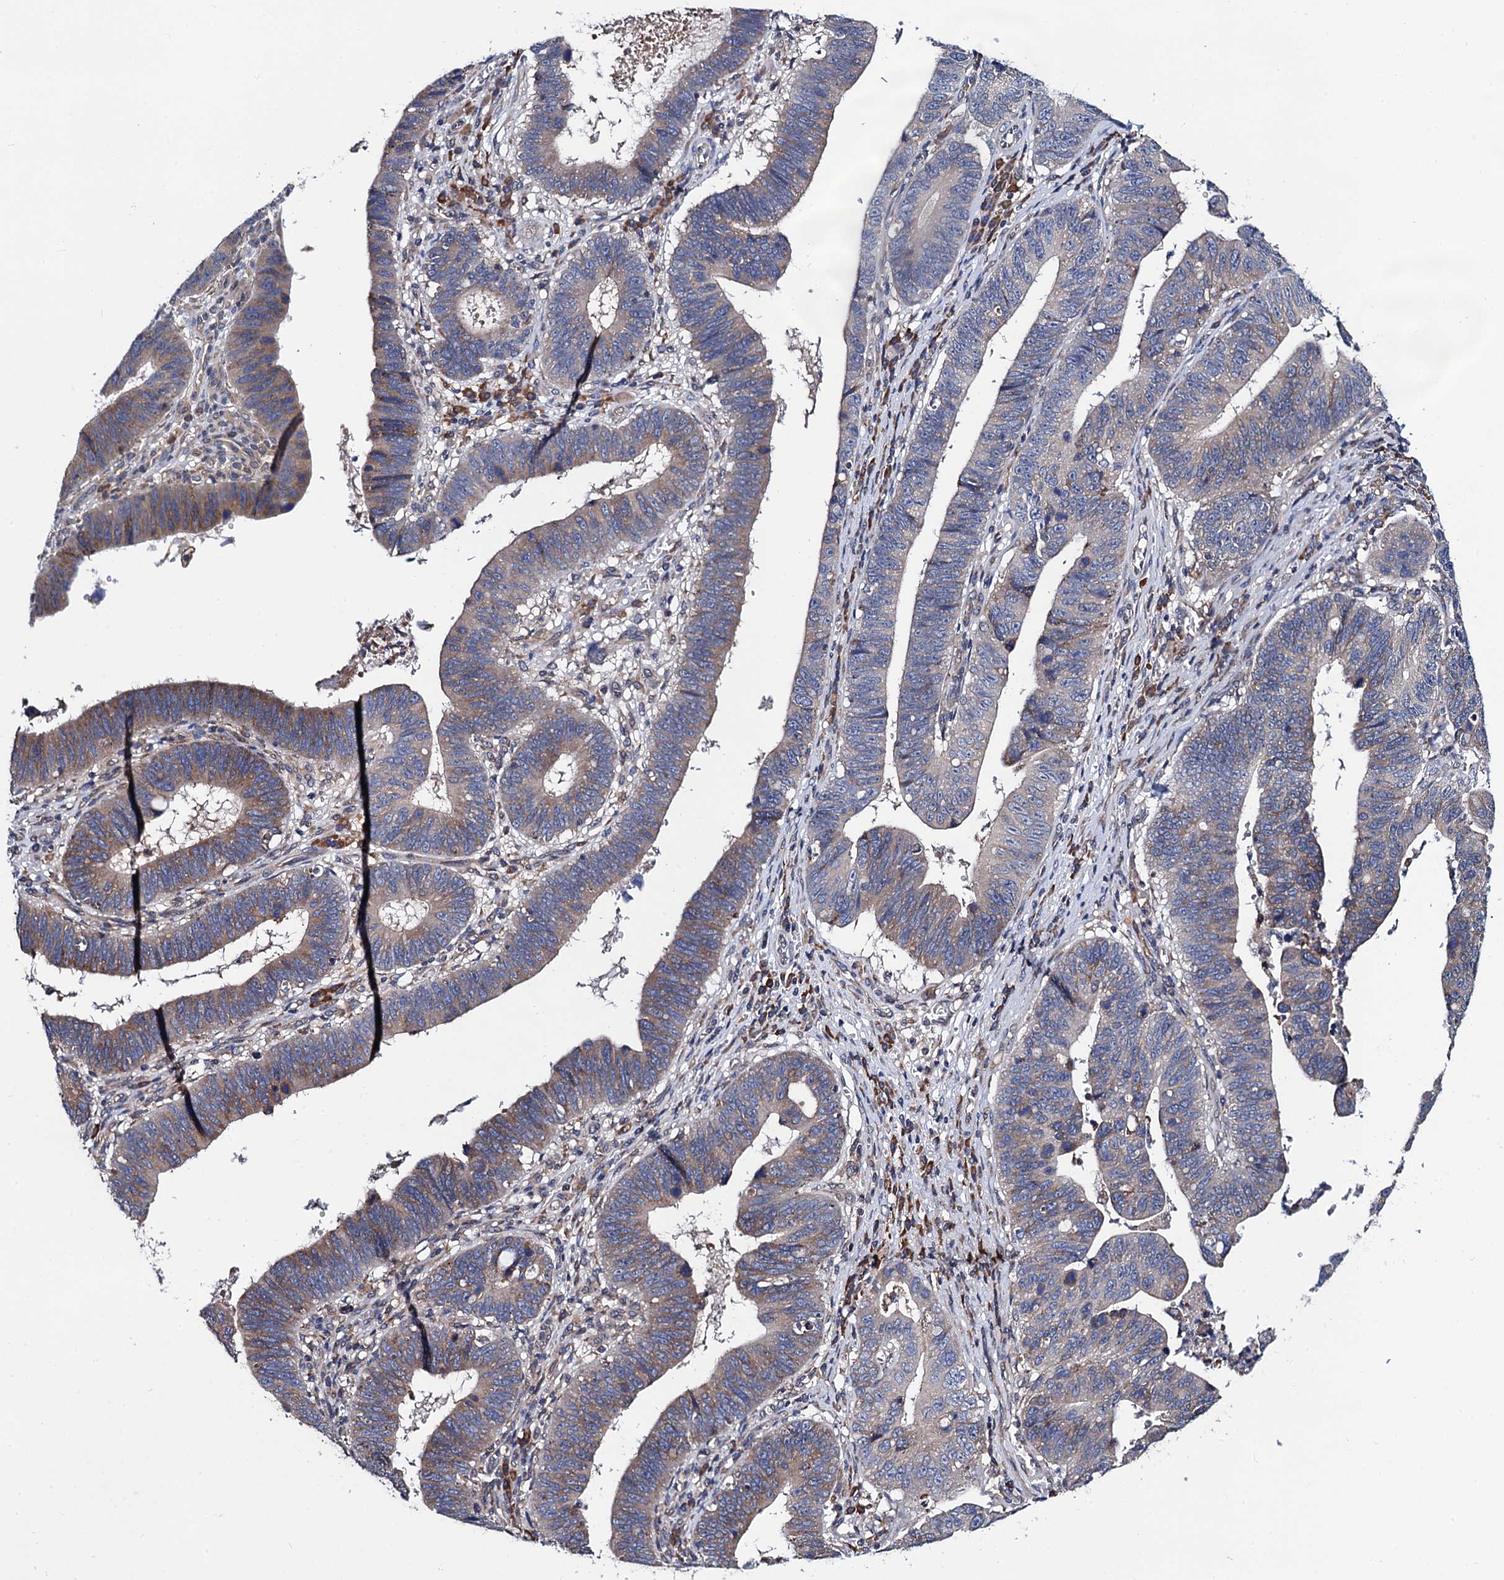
{"staining": {"intensity": "moderate", "quantity": "<25%", "location": "cytoplasmic/membranous"}, "tissue": "stomach cancer", "cell_type": "Tumor cells", "image_type": "cancer", "snomed": [{"axis": "morphology", "description": "Adenocarcinoma, NOS"}, {"axis": "topography", "description": "Stomach"}], "caption": "The micrograph exhibits immunohistochemical staining of stomach adenocarcinoma. There is moderate cytoplasmic/membranous expression is seen in about <25% of tumor cells. The protein of interest is shown in brown color, while the nuclei are stained blue.", "gene": "PGLS", "patient": {"sex": "male", "age": 59}}